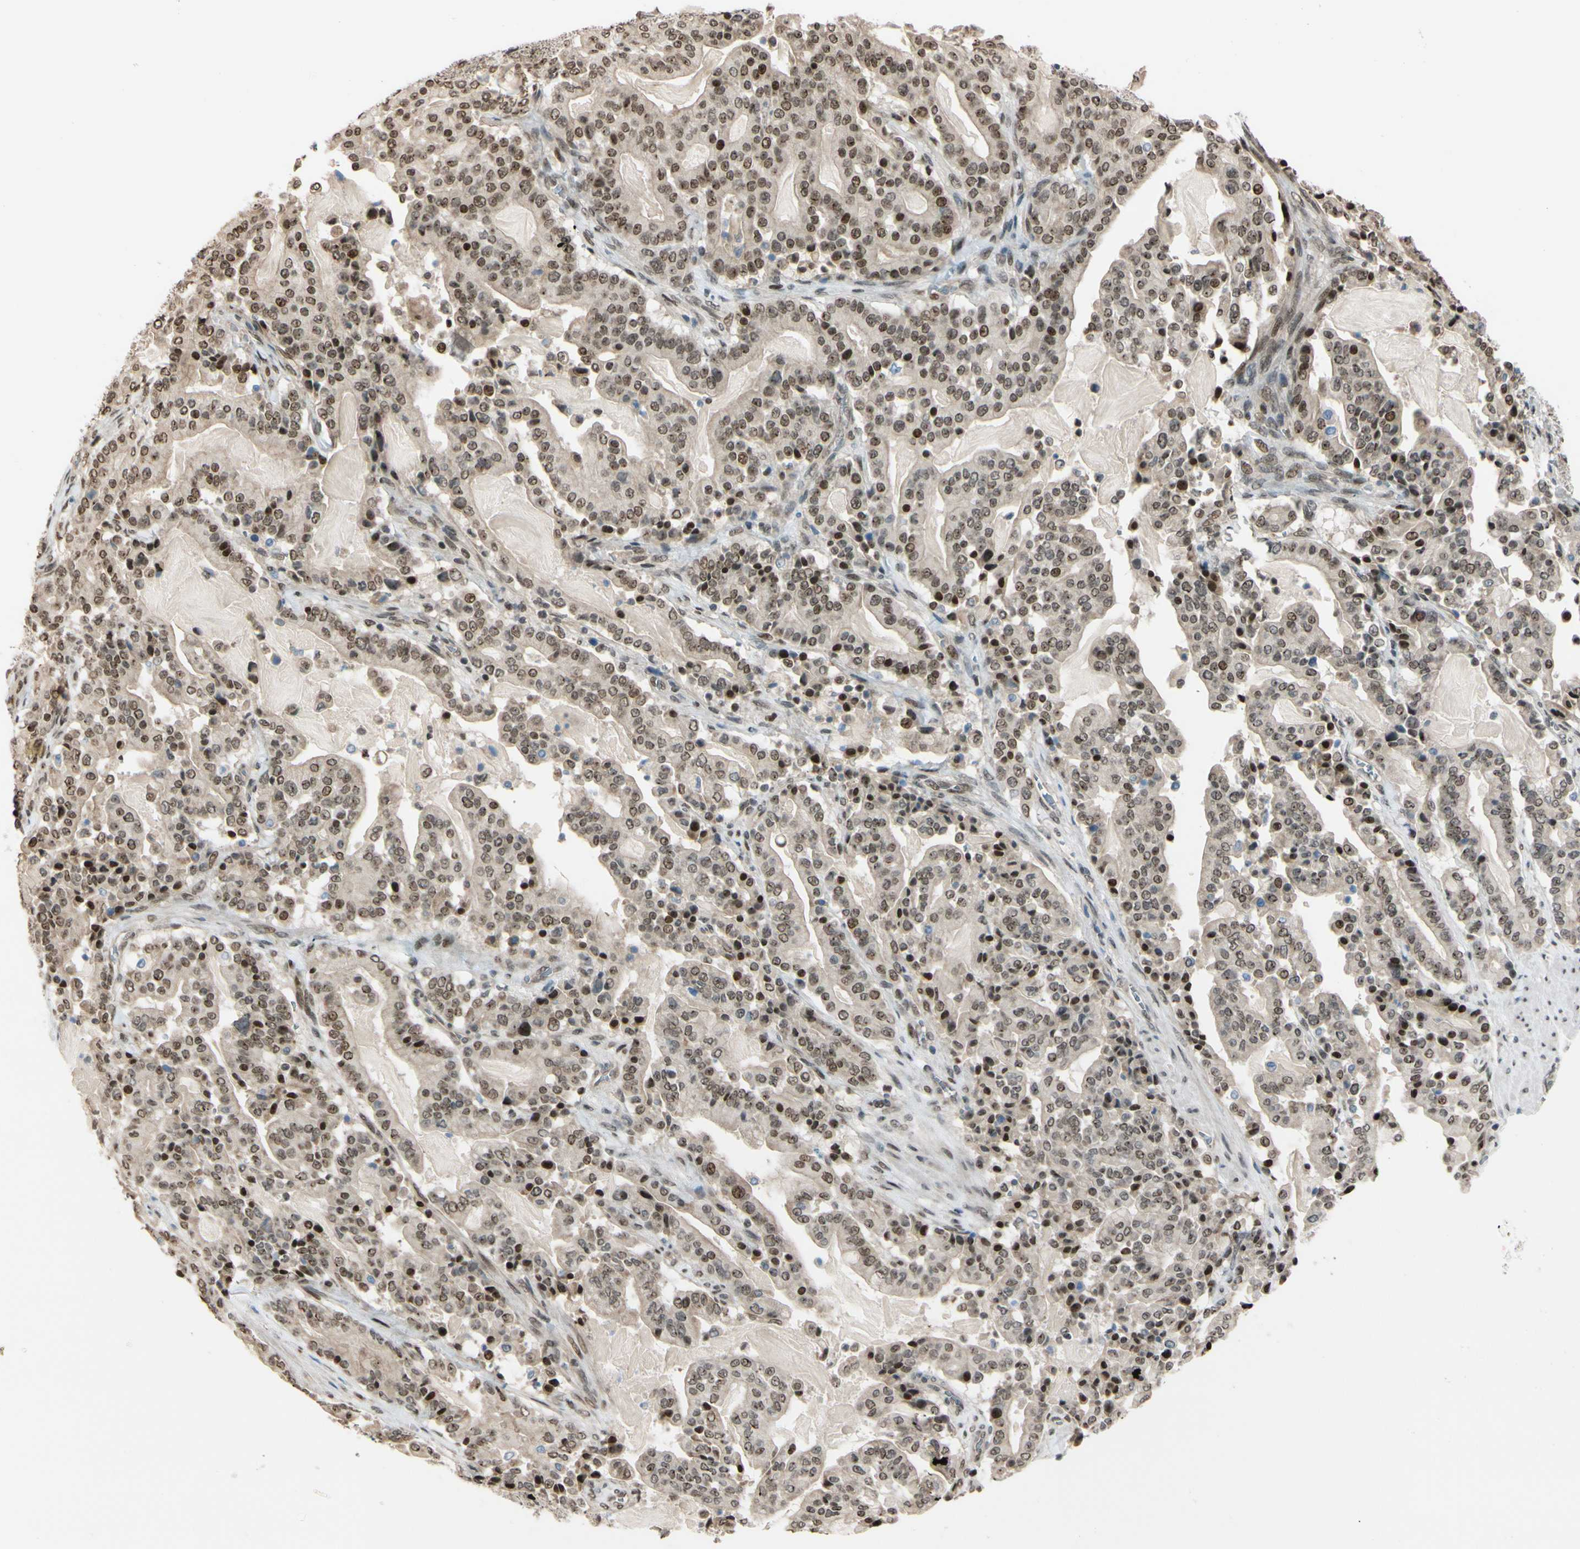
{"staining": {"intensity": "moderate", "quantity": ">75%", "location": "nuclear"}, "tissue": "pancreatic cancer", "cell_type": "Tumor cells", "image_type": "cancer", "snomed": [{"axis": "morphology", "description": "Adenocarcinoma, NOS"}, {"axis": "topography", "description": "Pancreas"}], "caption": "Moderate nuclear protein expression is present in about >75% of tumor cells in pancreatic adenocarcinoma.", "gene": "SUFU", "patient": {"sex": "male", "age": 63}}